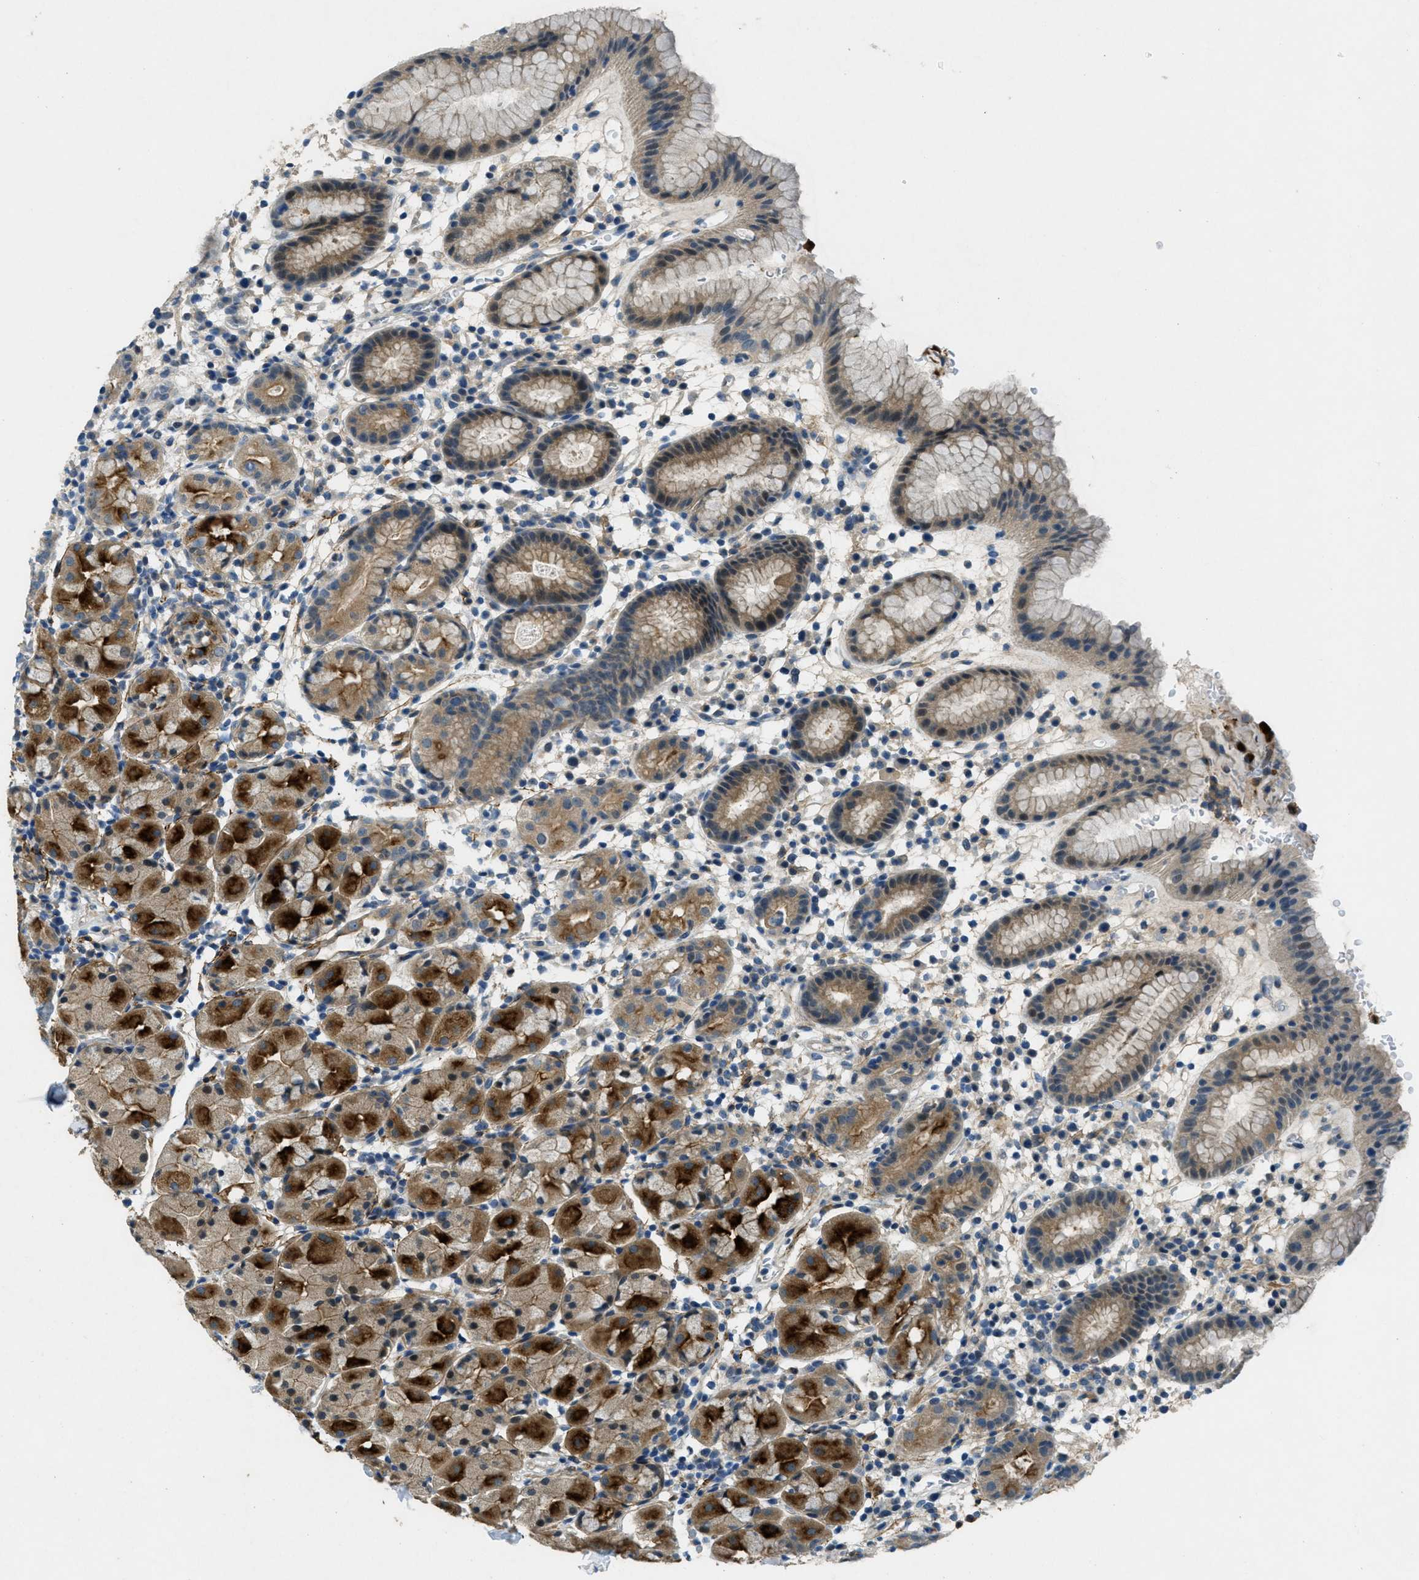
{"staining": {"intensity": "strong", "quantity": "25%-75%", "location": "cytoplasmic/membranous"}, "tissue": "stomach", "cell_type": "Glandular cells", "image_type": "normal", "snomed": [{"axis": "morphology", "description": "Normal tissue, NOS"}, {"axis": "topography", "description": "Stomach"}, {"axis": "topography", "description": "Stomach, lower"}], "caption": "A micrograph of human stomach stained for a protein displays strong cytoplasmic/membranous brown staining in glandular cells. (Stains: DAB in brown, nuclei in blue, Microscopy: brightfield microscopy at high magnification).", "gene": "SNX14", "patient": {"sex": "female", "age": 75}}